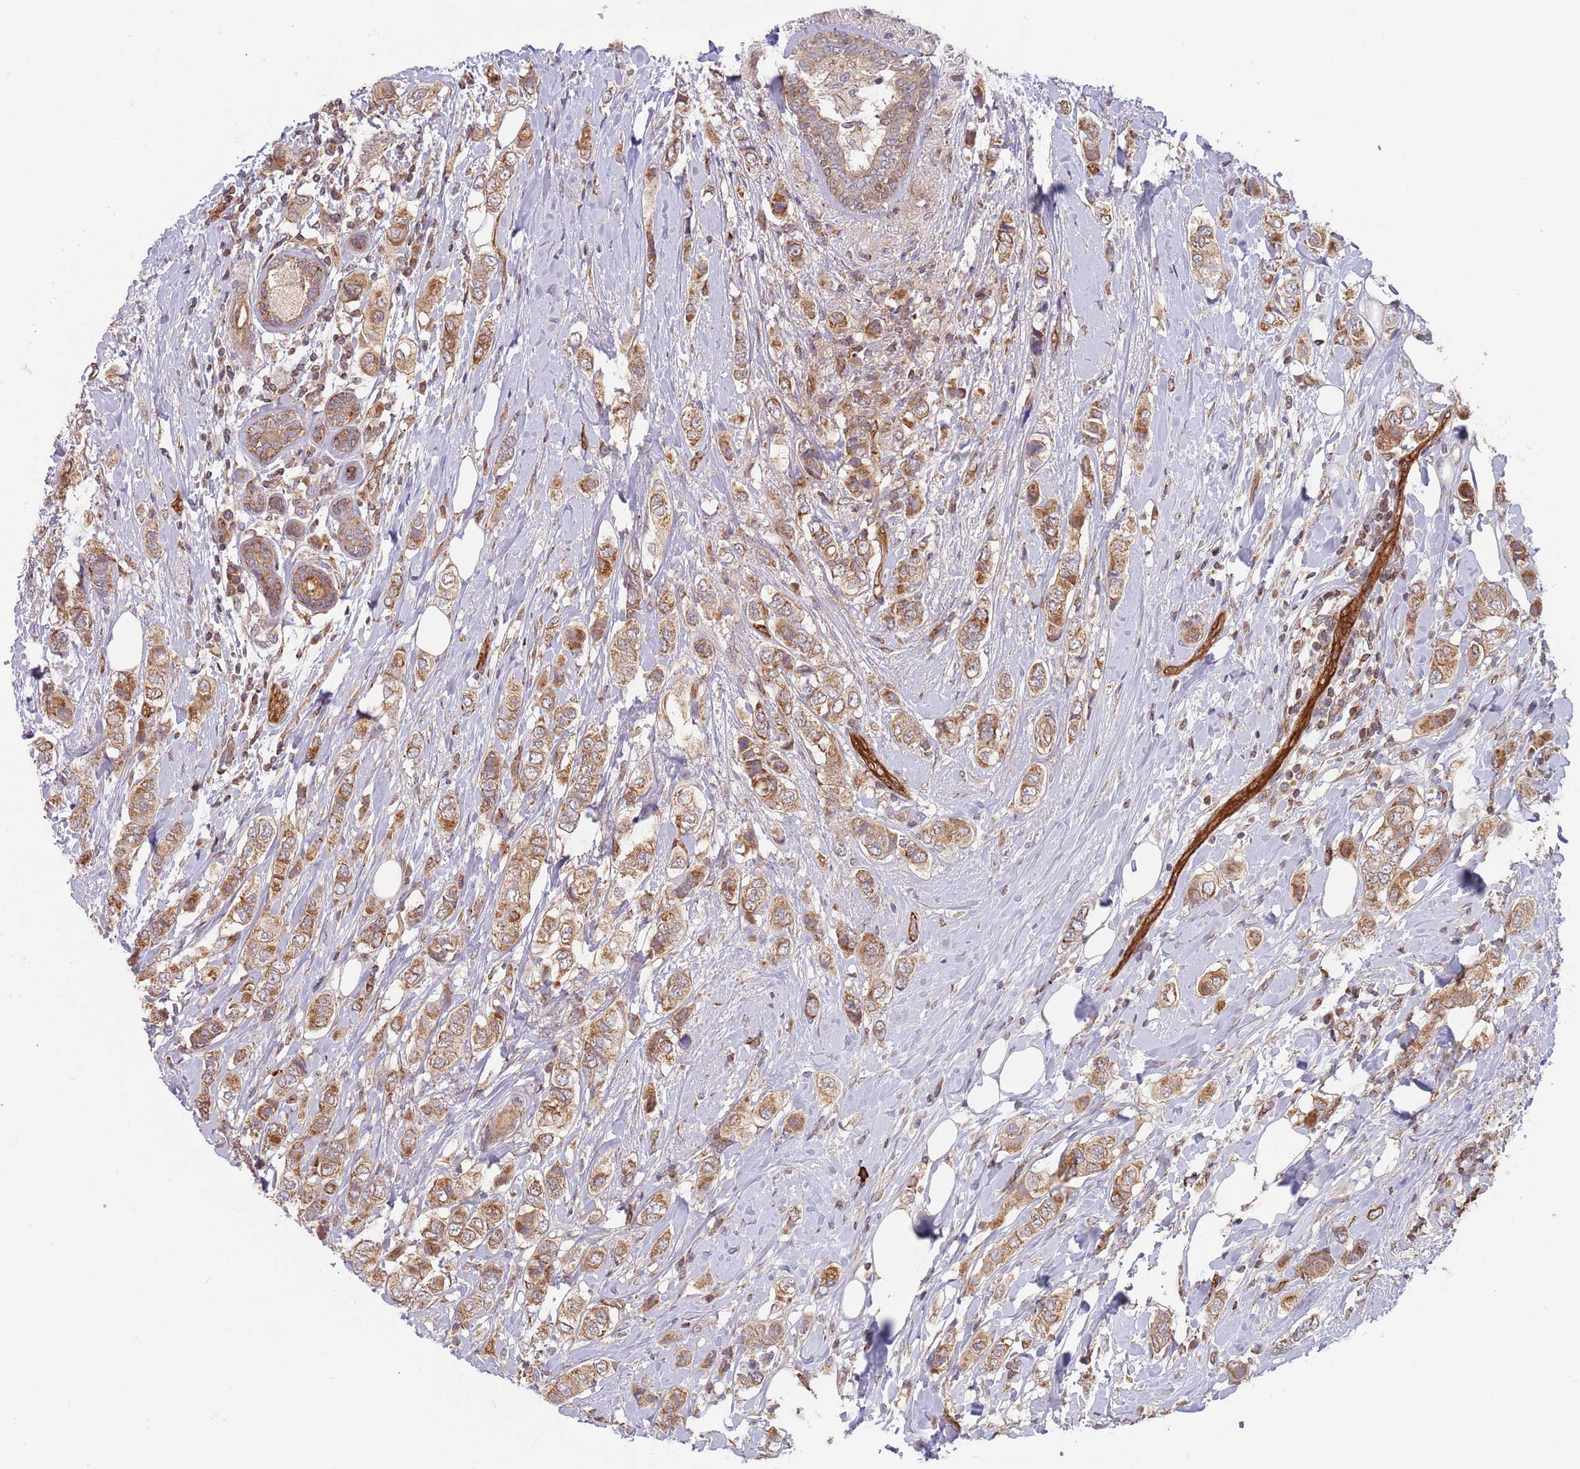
{"staining": {"intensity": "strong", "quantity": ">75%", "location": "cytoplasmic/membranous"}, "tissue": "breast cancer", "cell_type": "Tumor cells", "image_type": "cancer", "snomed": [{"axis": "morphology", "description": "Lobular carcinoma"}, {"axis": "topography", "description": "Breast"}], "caption": "Immunohistochemical staining of human breast cancer (lobular carcinoma) exhibits high levels of strong cytoplasmic/membranous protein expression in about >75% of tumor cells.", "gene": "GUK1", "patient": {"sex": "female", "age": 51}}